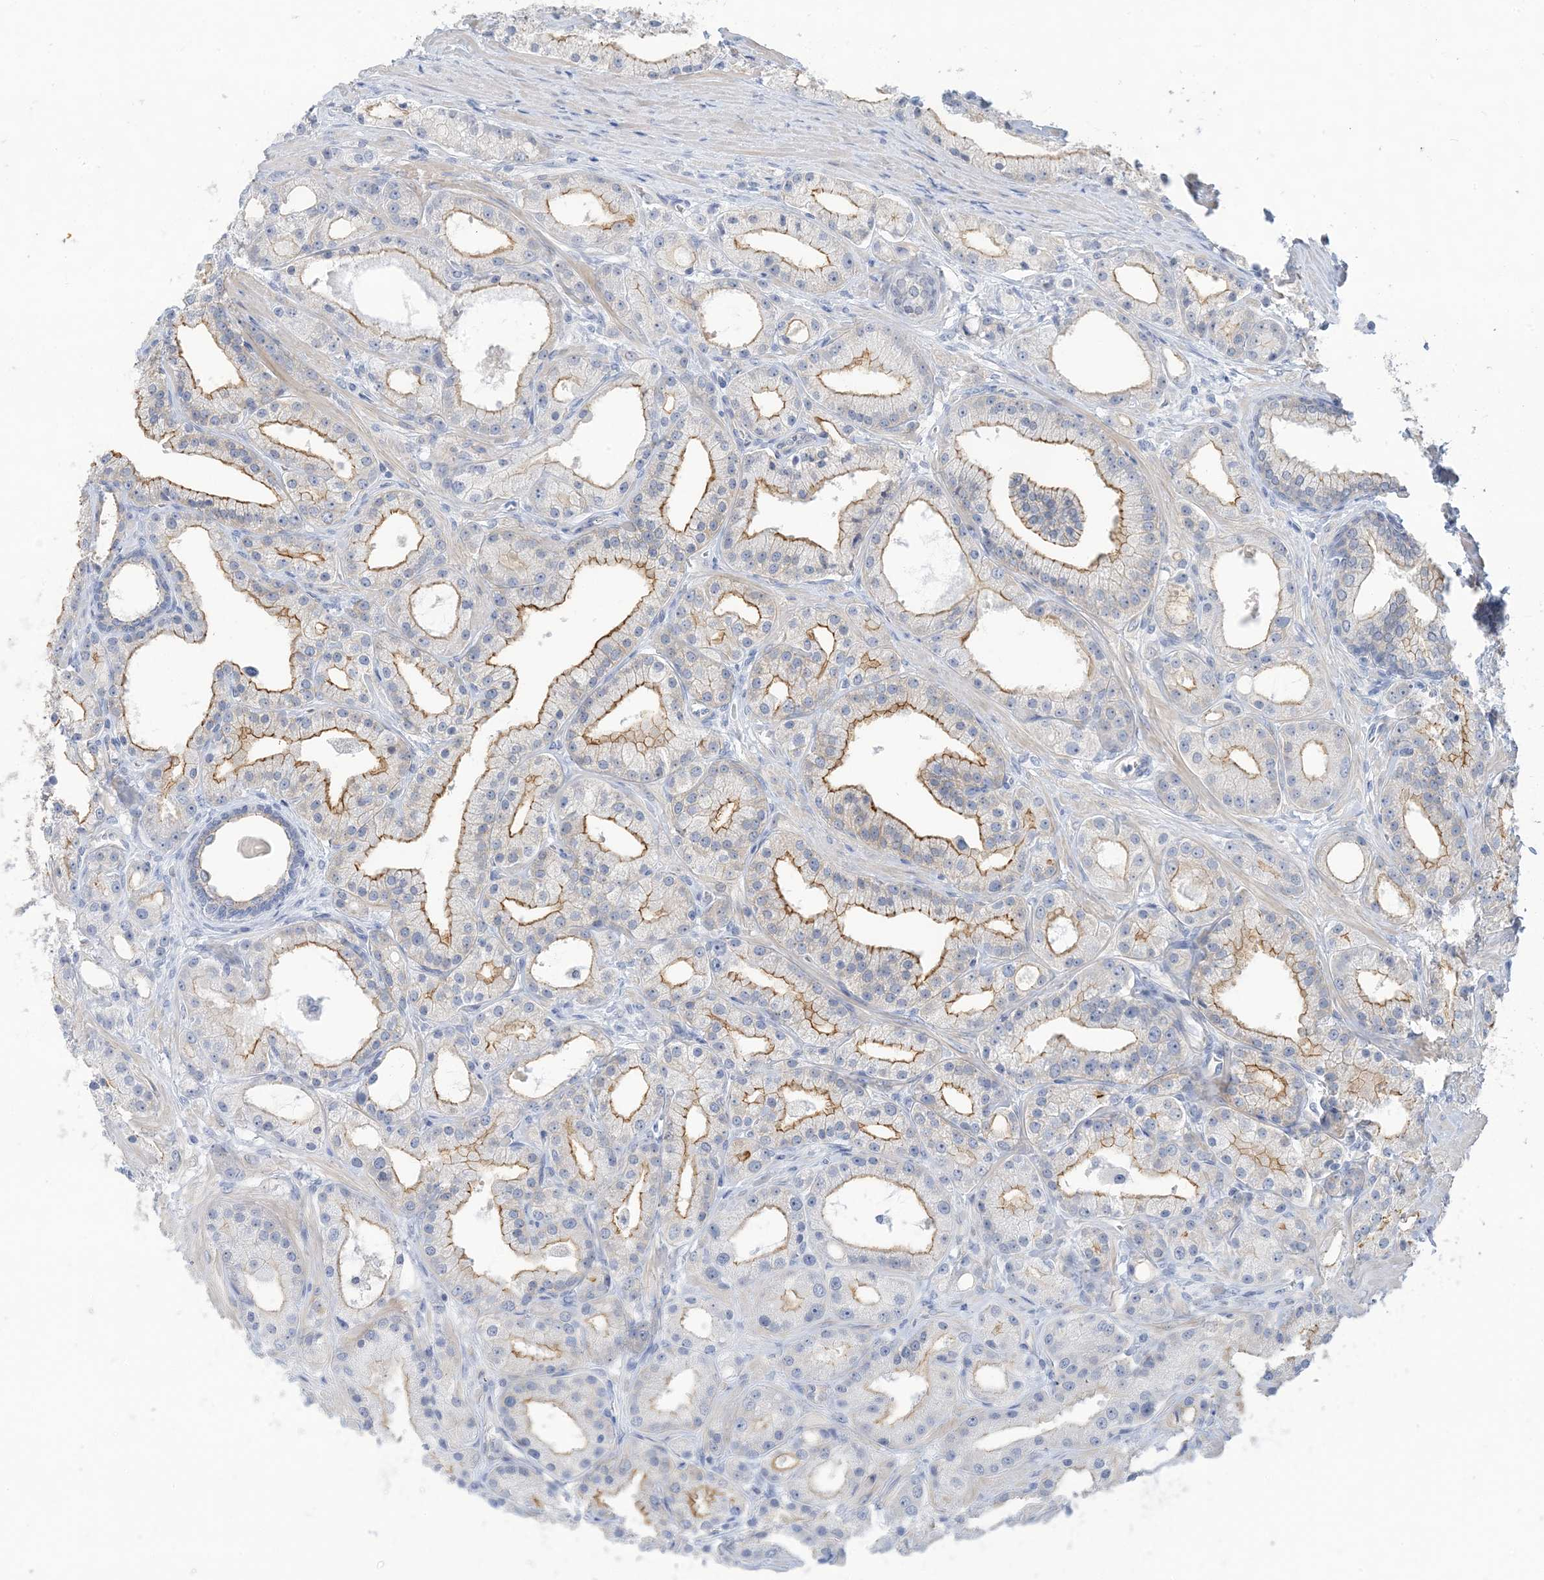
{"staining": {"intensity": "moderate", "quantity": "25%-75%", "location": "cytoplasmic/membranous"}, "tissue": "prostate cancer", "cell_type": "Tumor cells", "image_type": "cancer", "snomed": [{"axis": "morphology", "description": "Adenocarcinoma, Low grade"}, {"axis": "topography", "description": "Prostate"}], "caption": "This is an image of immunohistochemistry (IHC) staining of prostate cancer, which shows moderate expression in the cytoplasmic/membranous of tumor cells.", "gene": "IL36B", "patient": {"sex": "male", "age": 67}}